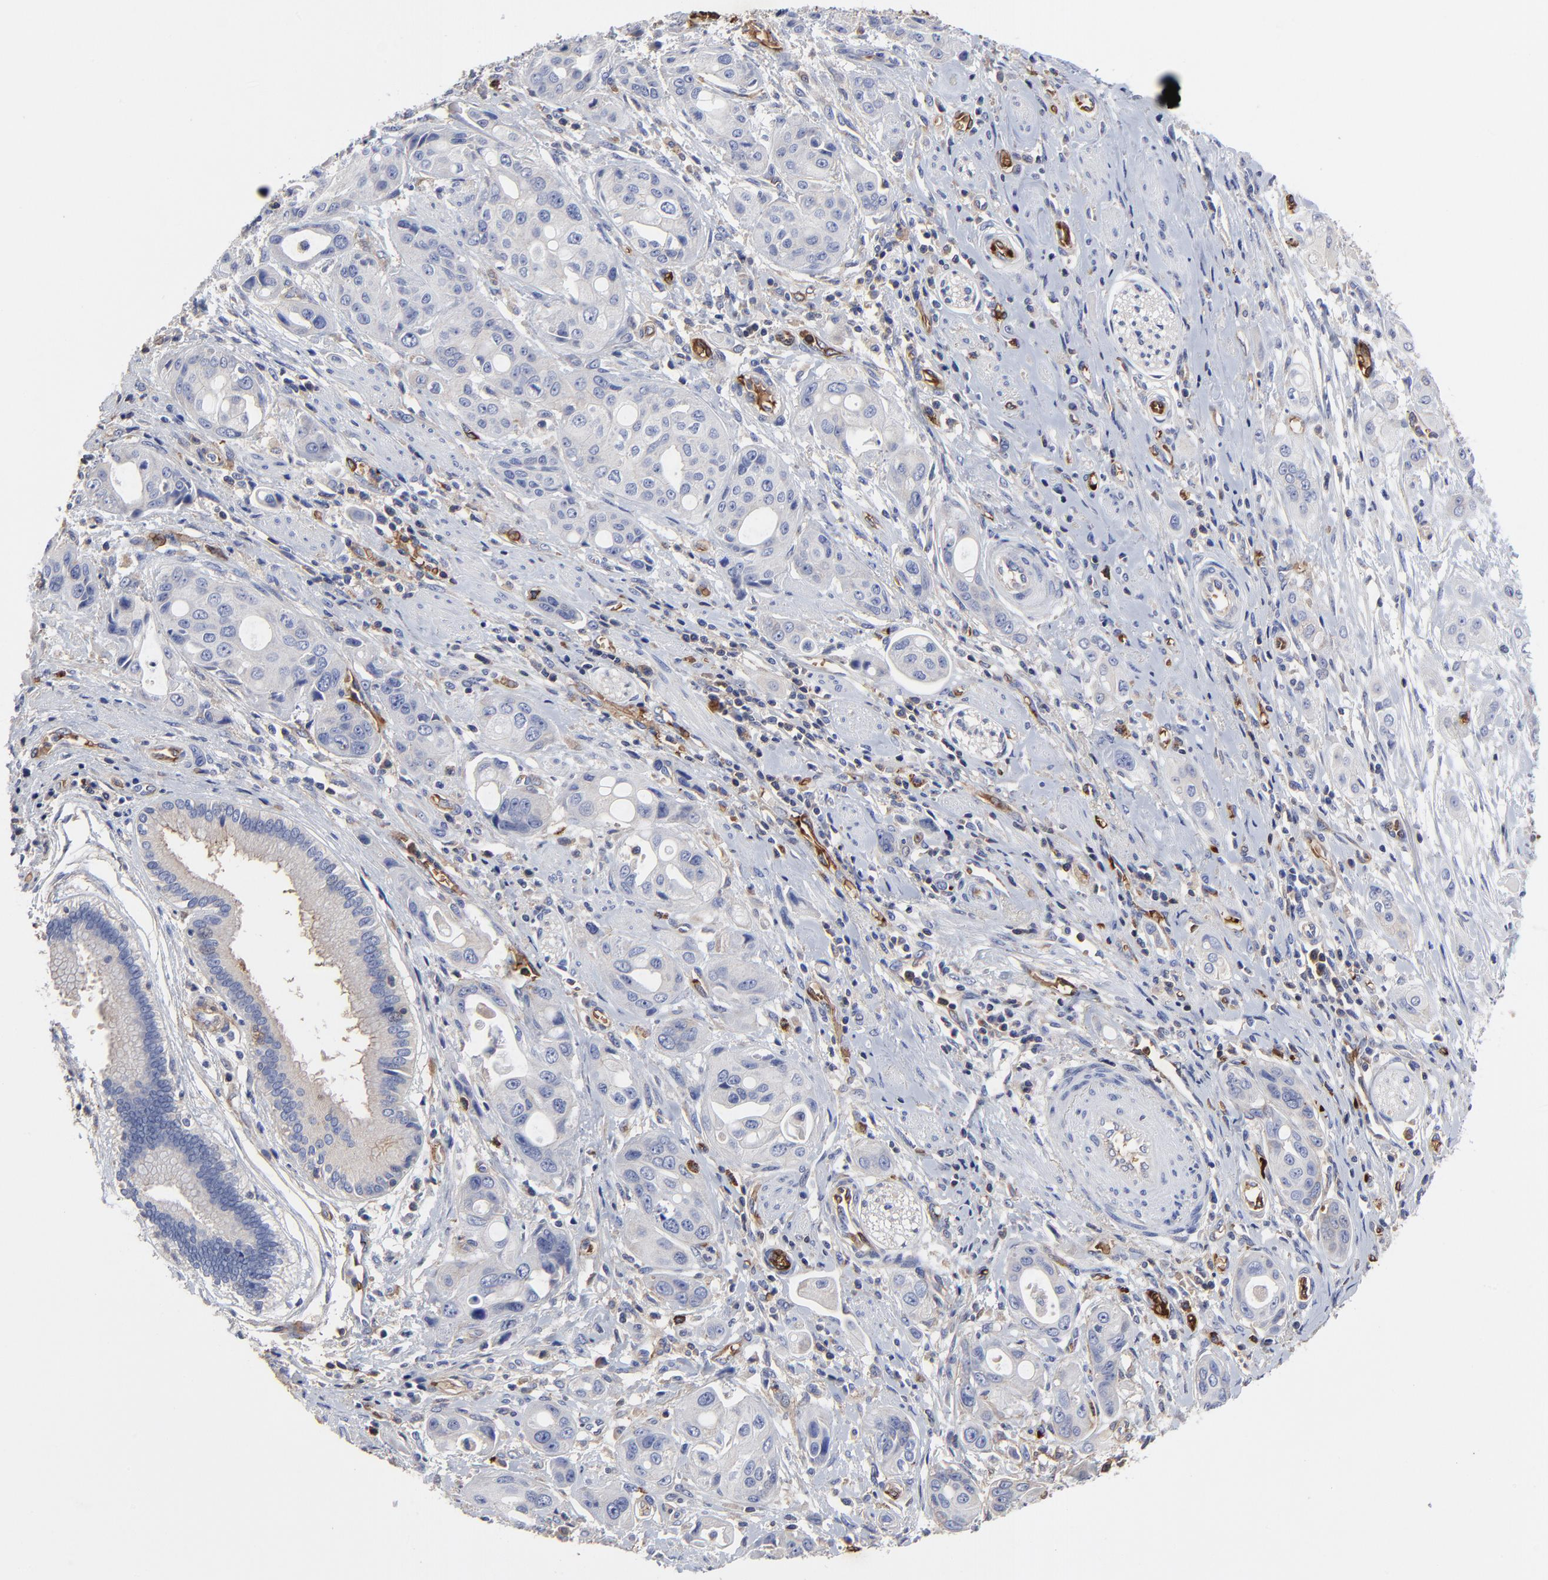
{"staining": {"intensity": "negative", "quantity": "none", "location": "none"}, "tissue": "pancreatic cancer", "cell_type": "Tumor cells", "image_type": "cancer", "snomed": [{"axis": "morphology", "description": "Adenocarcinoma, NOS"}, {"axis": "topography", "description": "Pancreas"}], "caption": "Tumor cells show no significant protein positivity in pancreatic cancer.", "gene": "PAG1", "patient": {"sex": "female", "age": 60}}